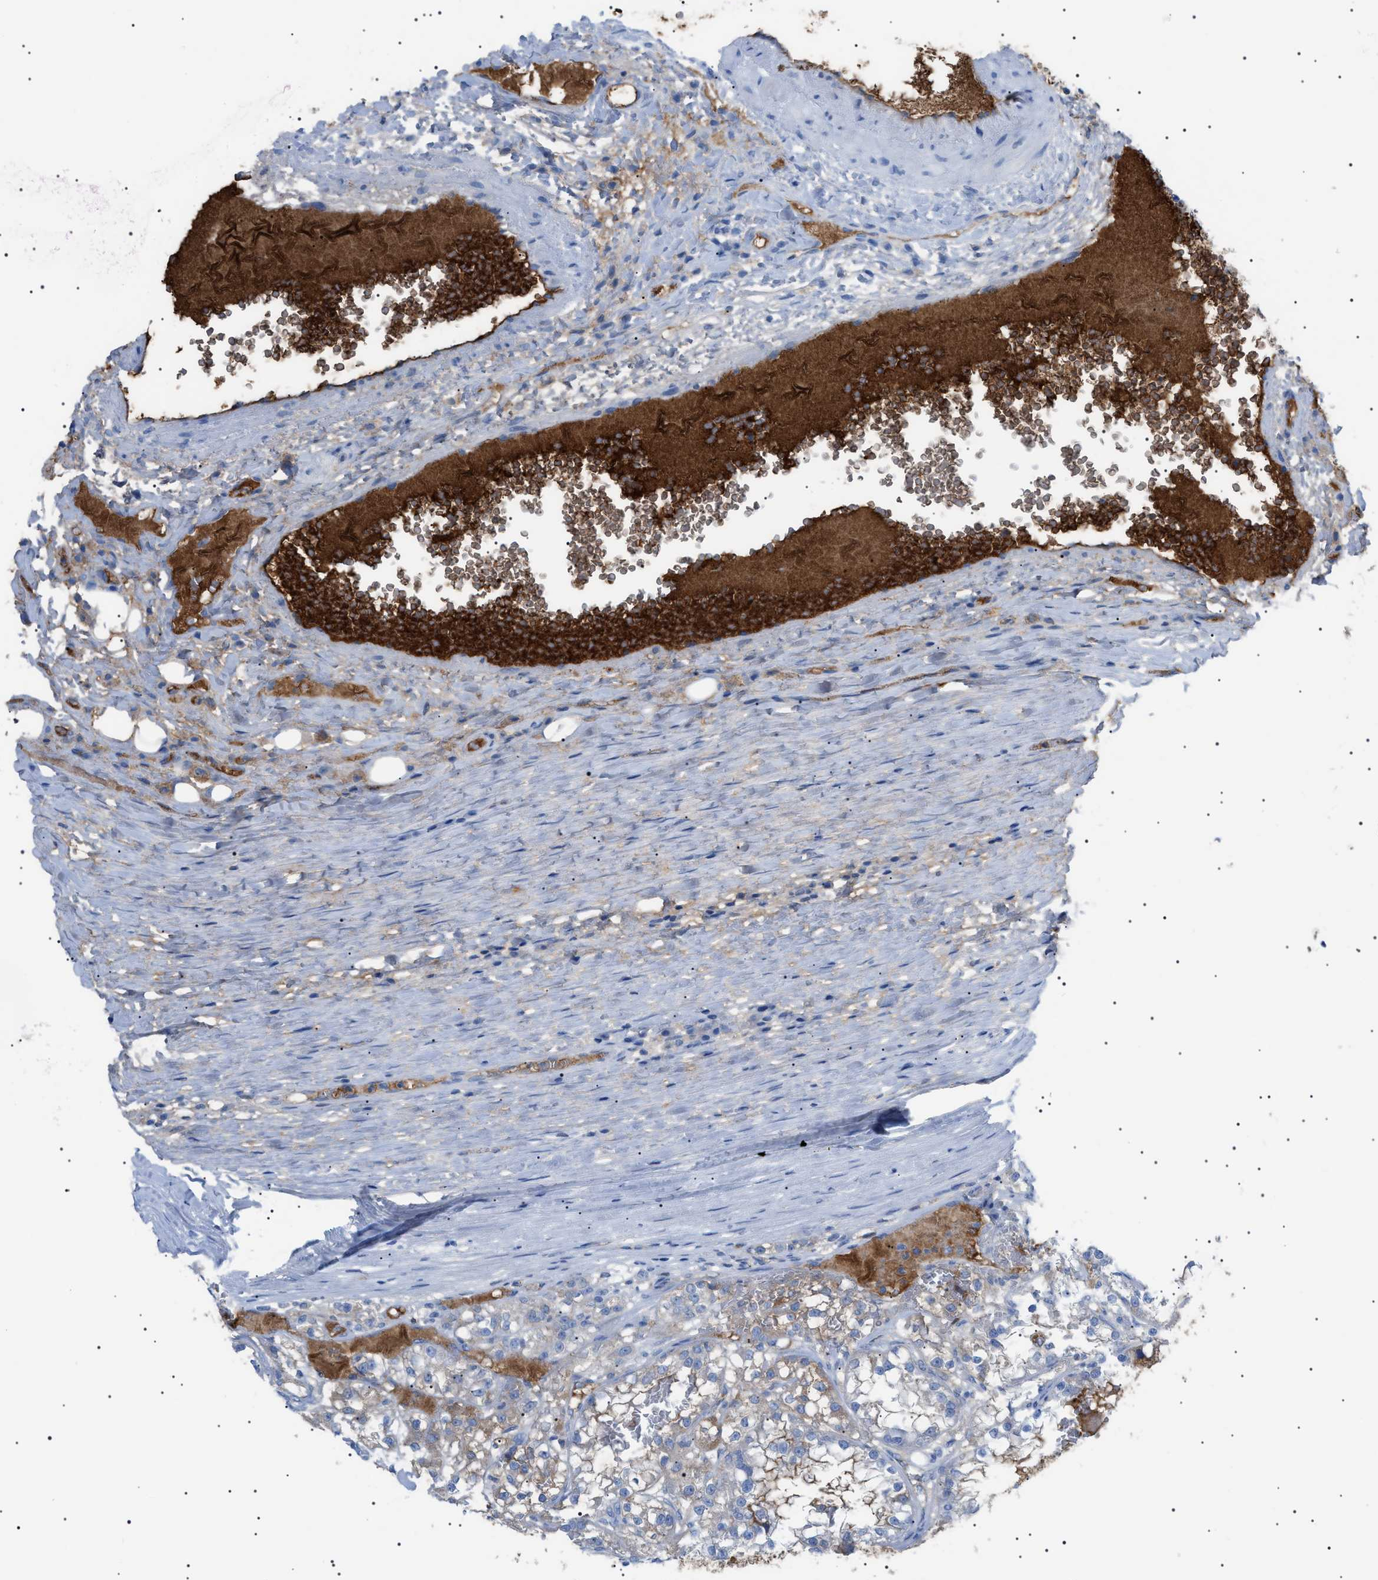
{"staining": {"intensity": "negative", "quantity": "none", "location": "none"}, "tissue": "renal cancer", "cell_type": "Tumor cells", "image_type": "cancer", "snomed": [{"axis": "morphology", "description": "Adenocarcinoma, NOS"}, {"axis": "topography", "description": "Kidney"}], "caption": "Tumor cells are negative for brown protein staining in adenocarcinoma (renal). (Stains: DAB IHC with hematoxylin counter stain, Microscopy: brightfield microscopy at high magnification).", "gene": "LPA", "patient": {"sex": "female", "age": 52}}